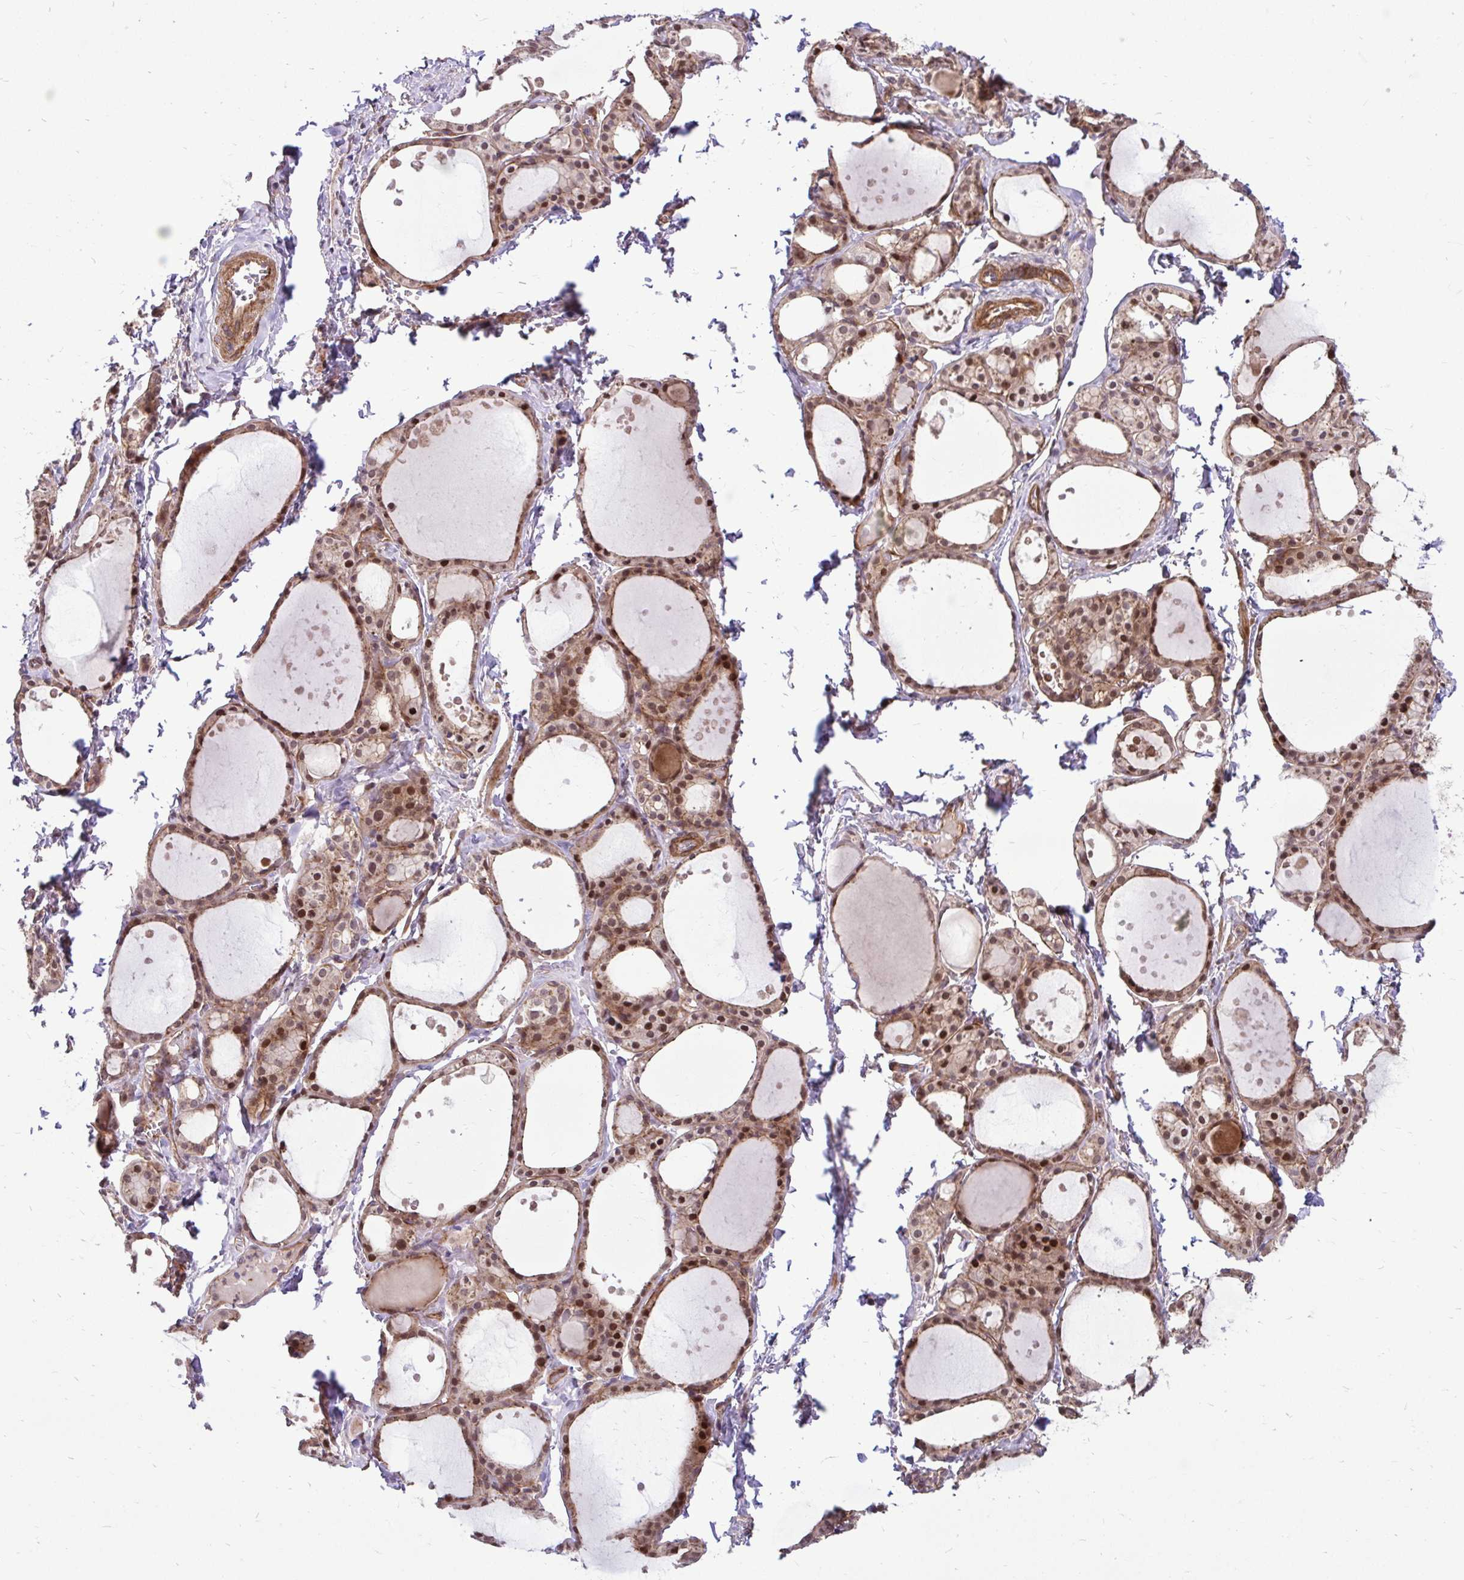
{"staining": {"intensity": "moderate", "quantity": ">75%", "location": "cytoplasmic/membranous,nuclear"}, "tissue": "thyroid gland", "cell_type": "Glandular cells", "image_type": "normal", "snomed": [{"axis": "morphology", "description": "Normal tissue, NOS"}, {"axis": "topography", "description": "Thyroid gland"}], "caption": "Approximately >75% of glandular cells in benign thyroid gland display moderate cytoplasmic/membranous,nuclear protein staining as visualized by brown immunohistochemical staining.", "gene": "TRIP6", "patient": {"sex": "male", "age": 68}}